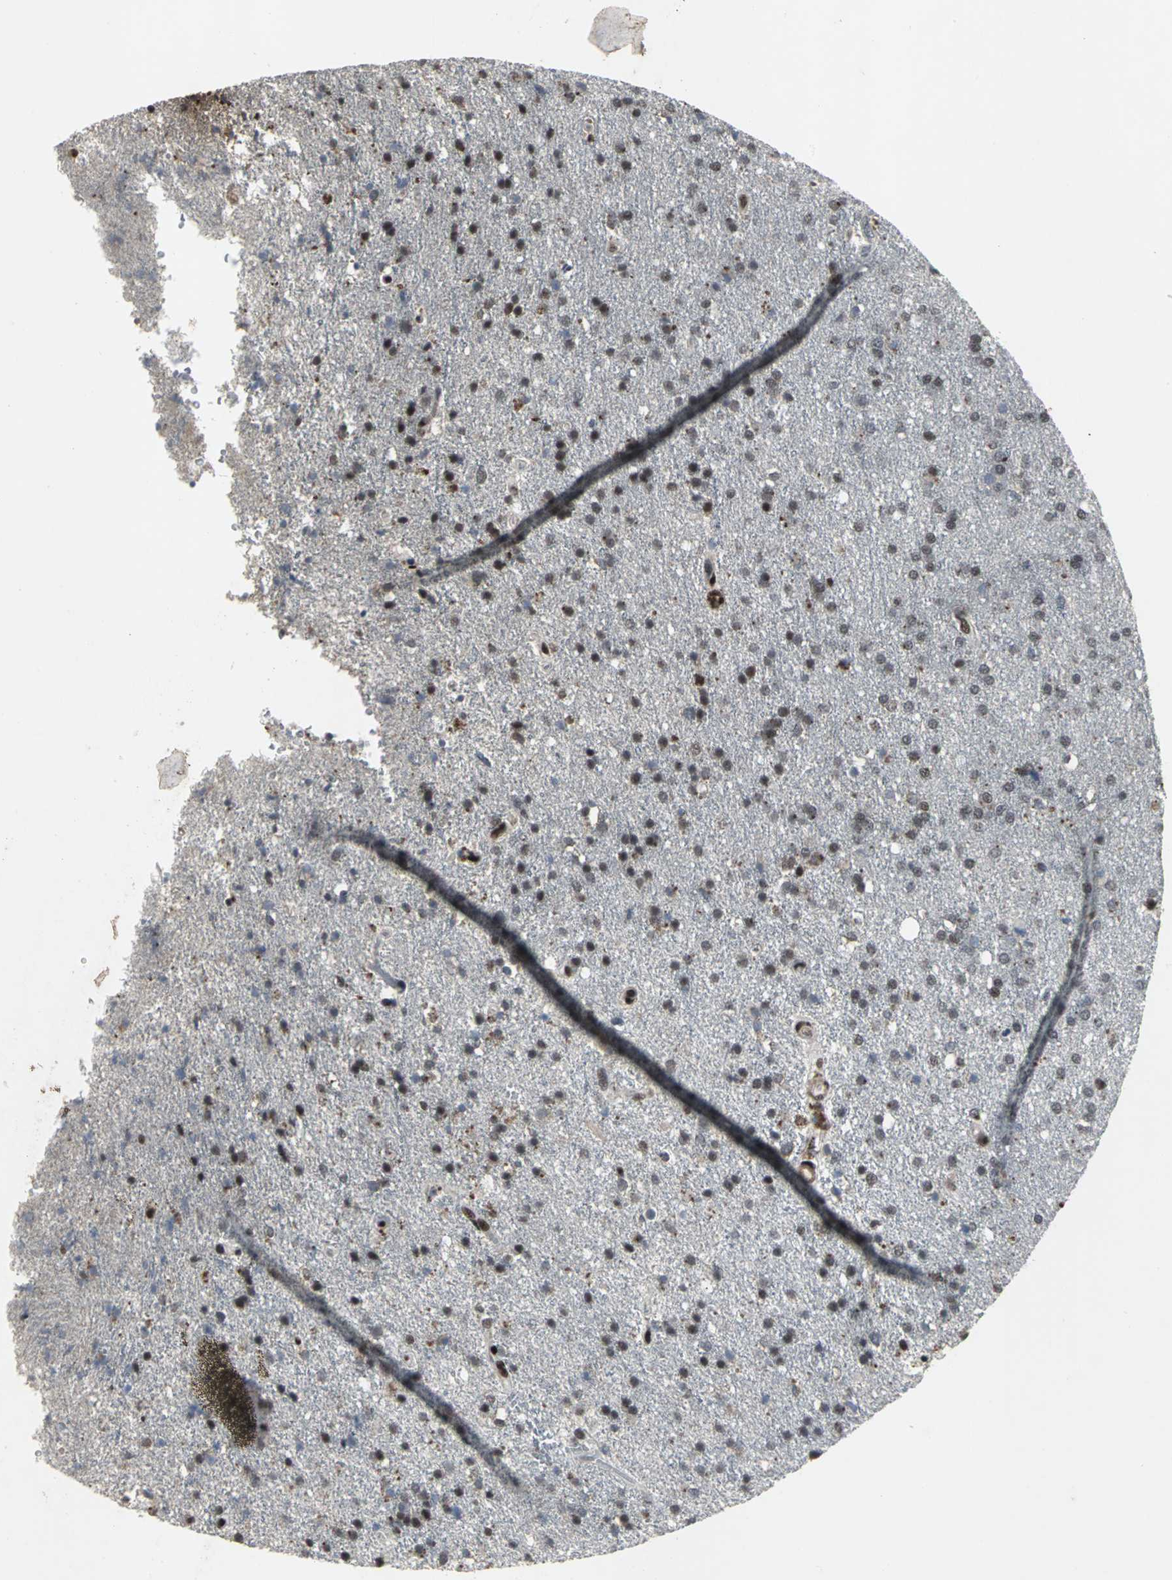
{"staining": {"intensity": "moderate", "quantity": "25%-75%", "location": "nuclear"}, "tissue": "glioma", "cell_type": "Tumor cells", "image_type": "cancer", "snomed": [{"axis": "morphology", "description": "Glioma, malignant, High grade"}, {"axis": "topography", "description": "Brain"}], "caption": "This is a micrograph of IHC staining of malignant glioma (high-grade), which shows moderate staining in the nuclear of tumor cells.", "gene": "SRF", "patient": {"sex": "male", "age": 33}}